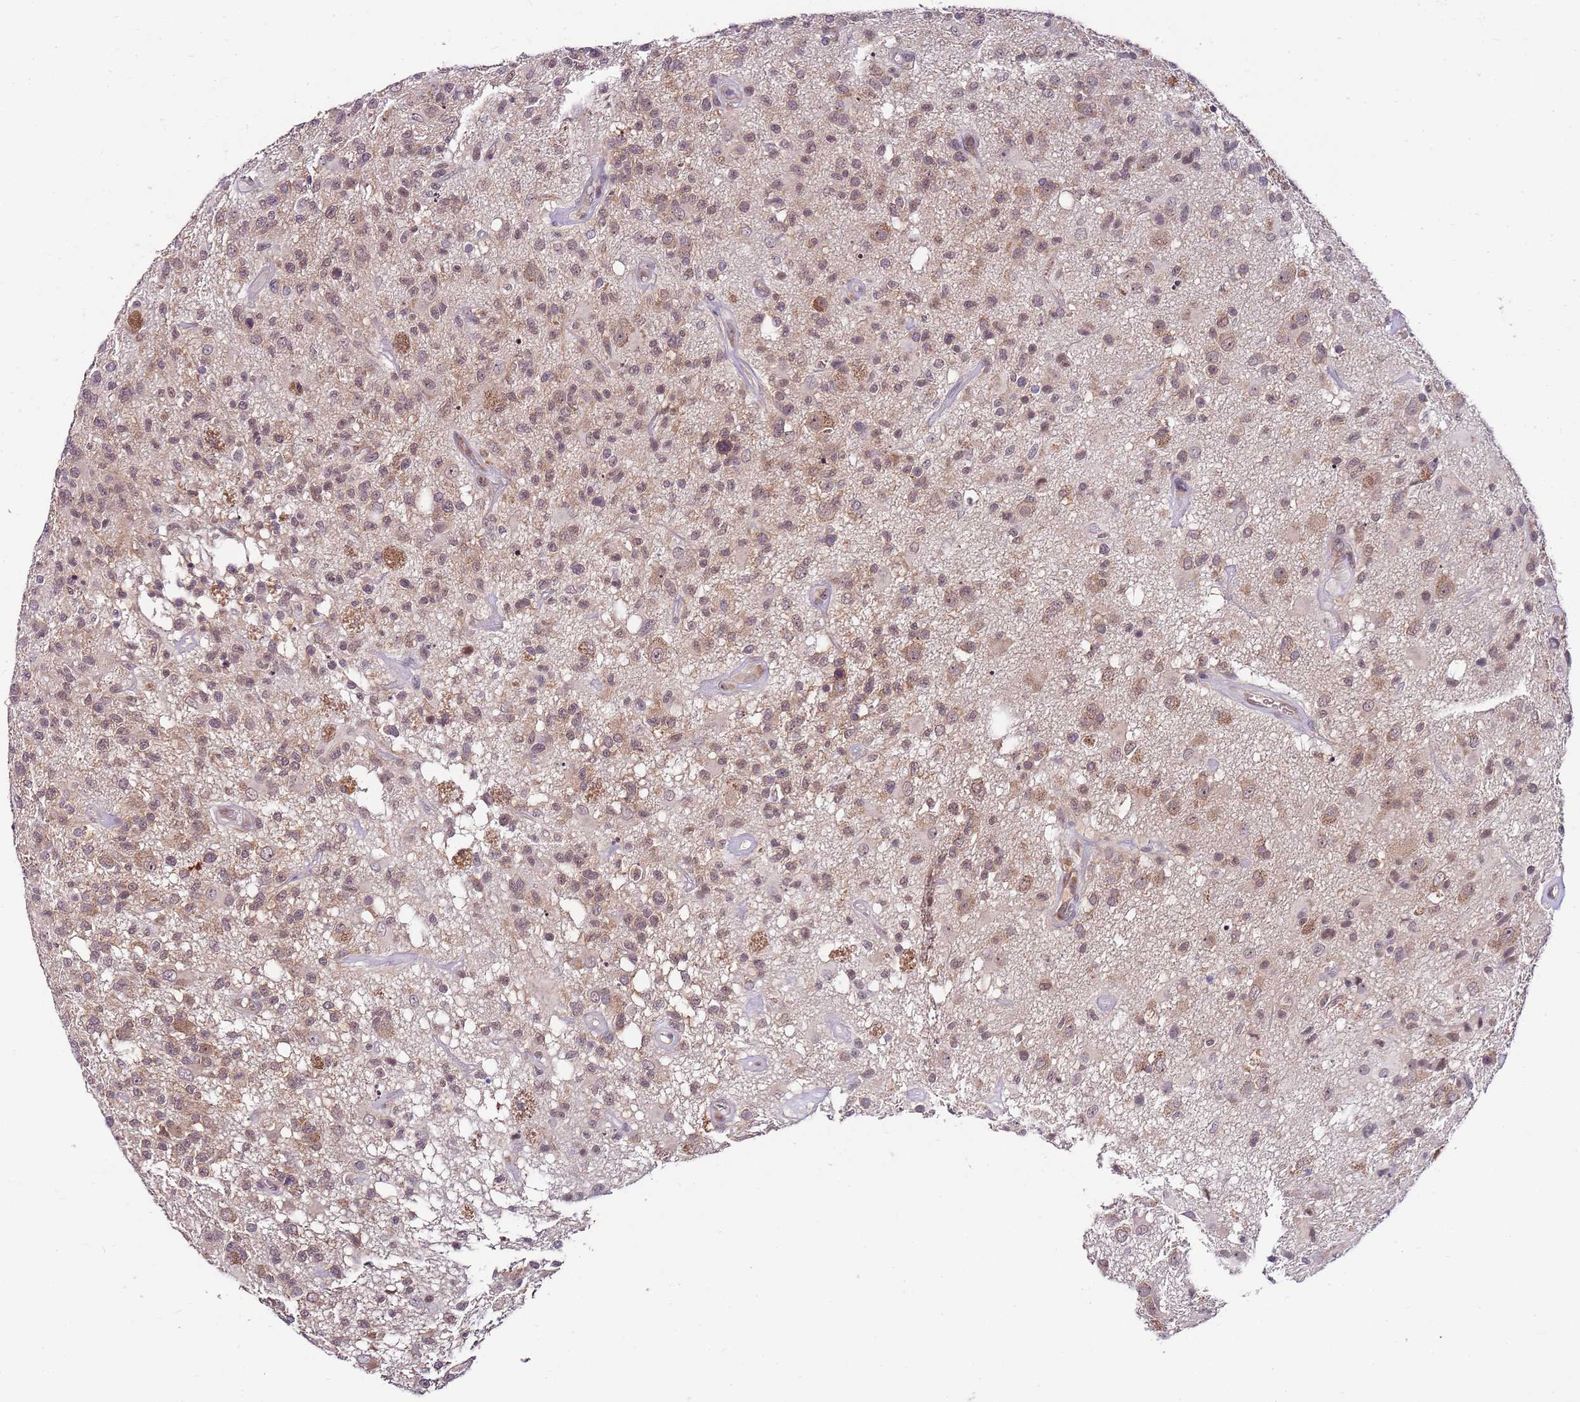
{"staining": {"intensity": "weak", "quantity": ">75%", "location": "cytoplasmic/membranous,nuclear"}, "tissue": "glioma", "cell_type": "Tumor cells", "image_type": "cancer", "snomed": [{"axis": "morphology", "description": "Glioma, malignant, High grade"}, {"axis": "morphology", "description": "Glioblastoma, NOS"}, {"axis": "topography", "description": "Brain"}], "caption": "The micrograph shows immunohistochemical staining of glioma. There is weak cytoplasmic/membranous and nuclear staining is identified in about >75% of tumor cells.", "gene": "FBXL22", "patient": {"sex": "male", "age": 60}}